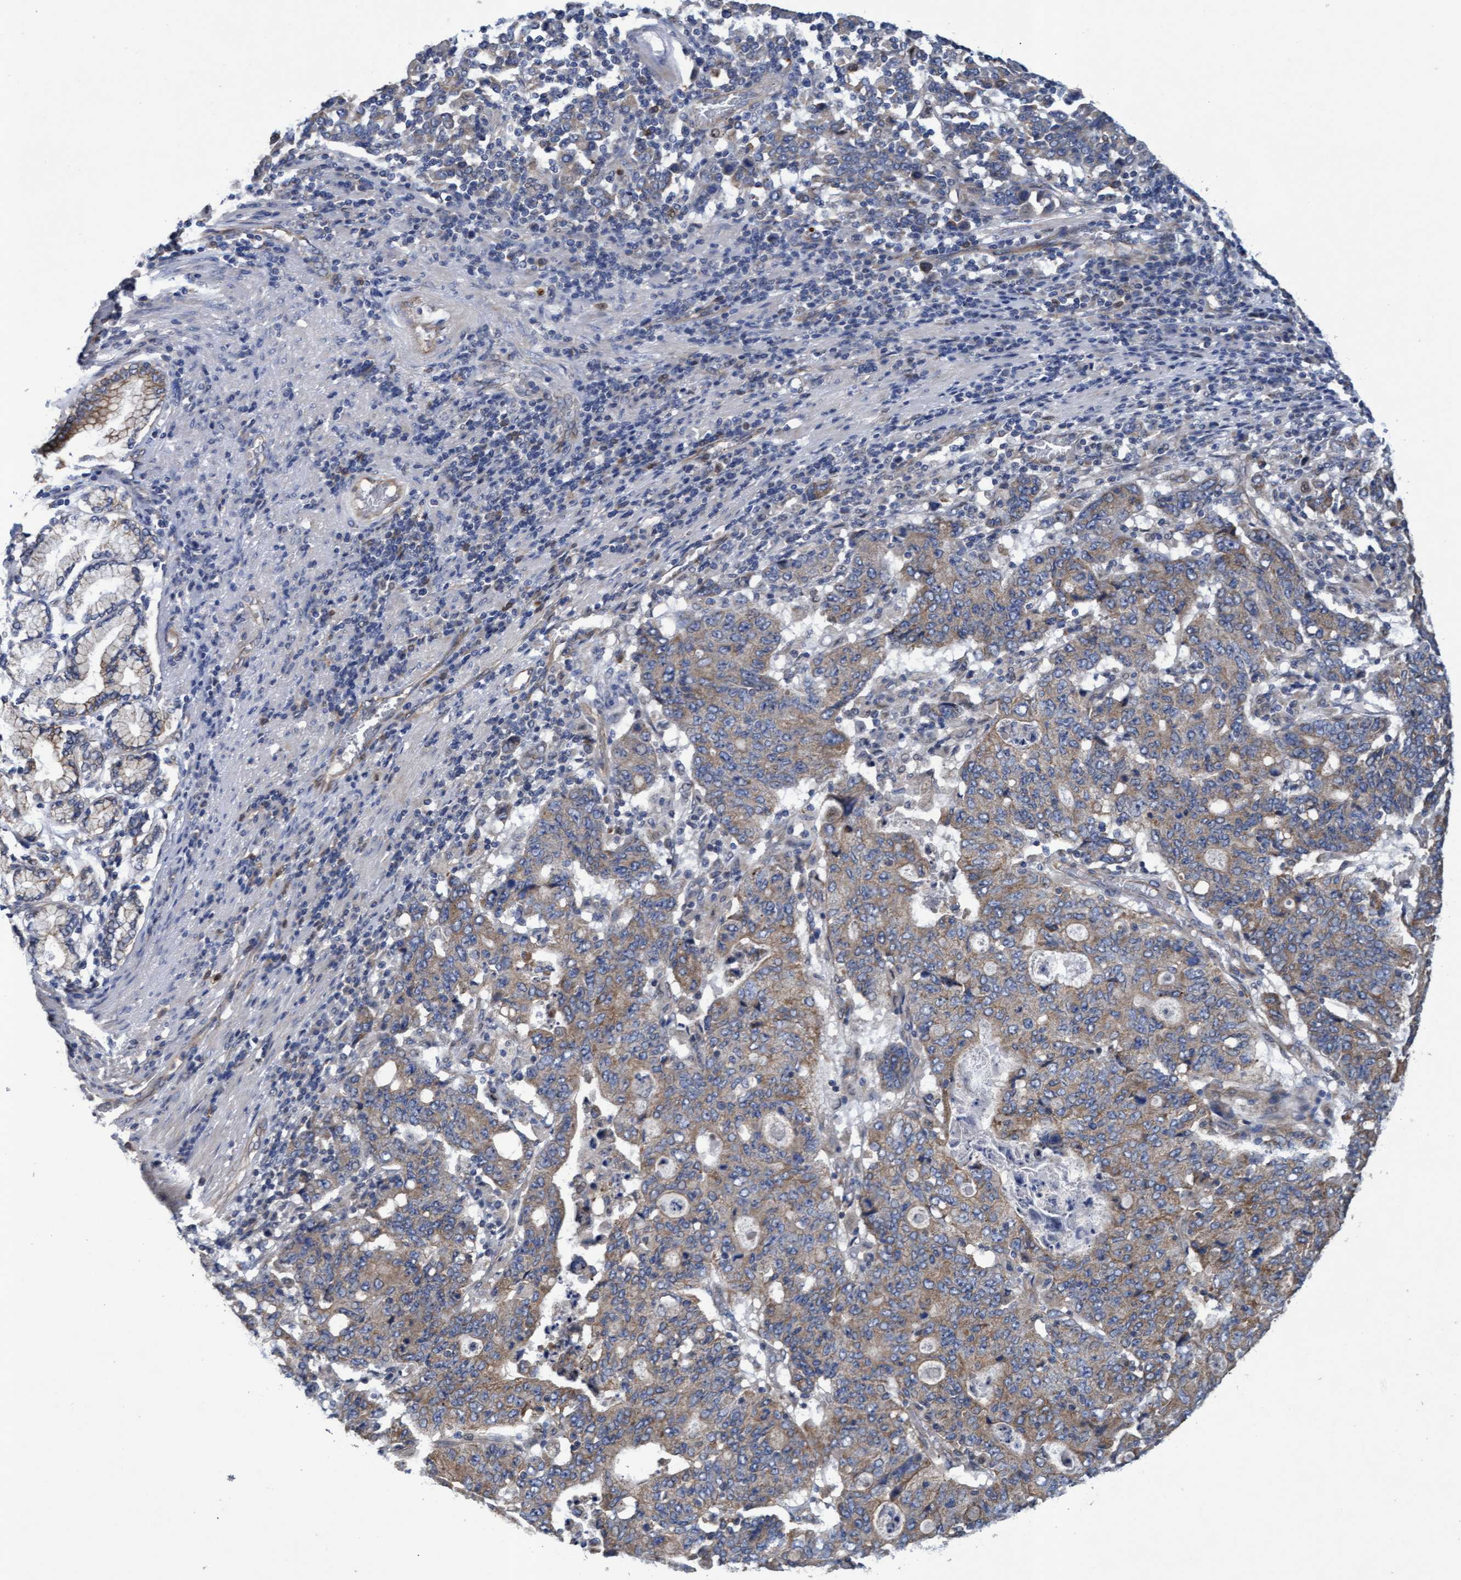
{"staining": {"intensity": "weak", "quantity": ">75%", "location": "cytoplasmic/membranous"}, "tissue": "stomach cancer", "cell_type": "Tumor cells", "image_type": "cancer", "snomed": [{"axis": "morphology", "description": "Adenocarcinoma, NOS"}, {"axis": "topography", "description": "Stomach, upper"}], "caption": "Stomach cancer stained for a protein (brown) shows weak cytoplasmic/membranous positive staining in about >75% of tumor cells.", "gene": "MRPL38", "patient": {"sex": "male", "age": 69}}